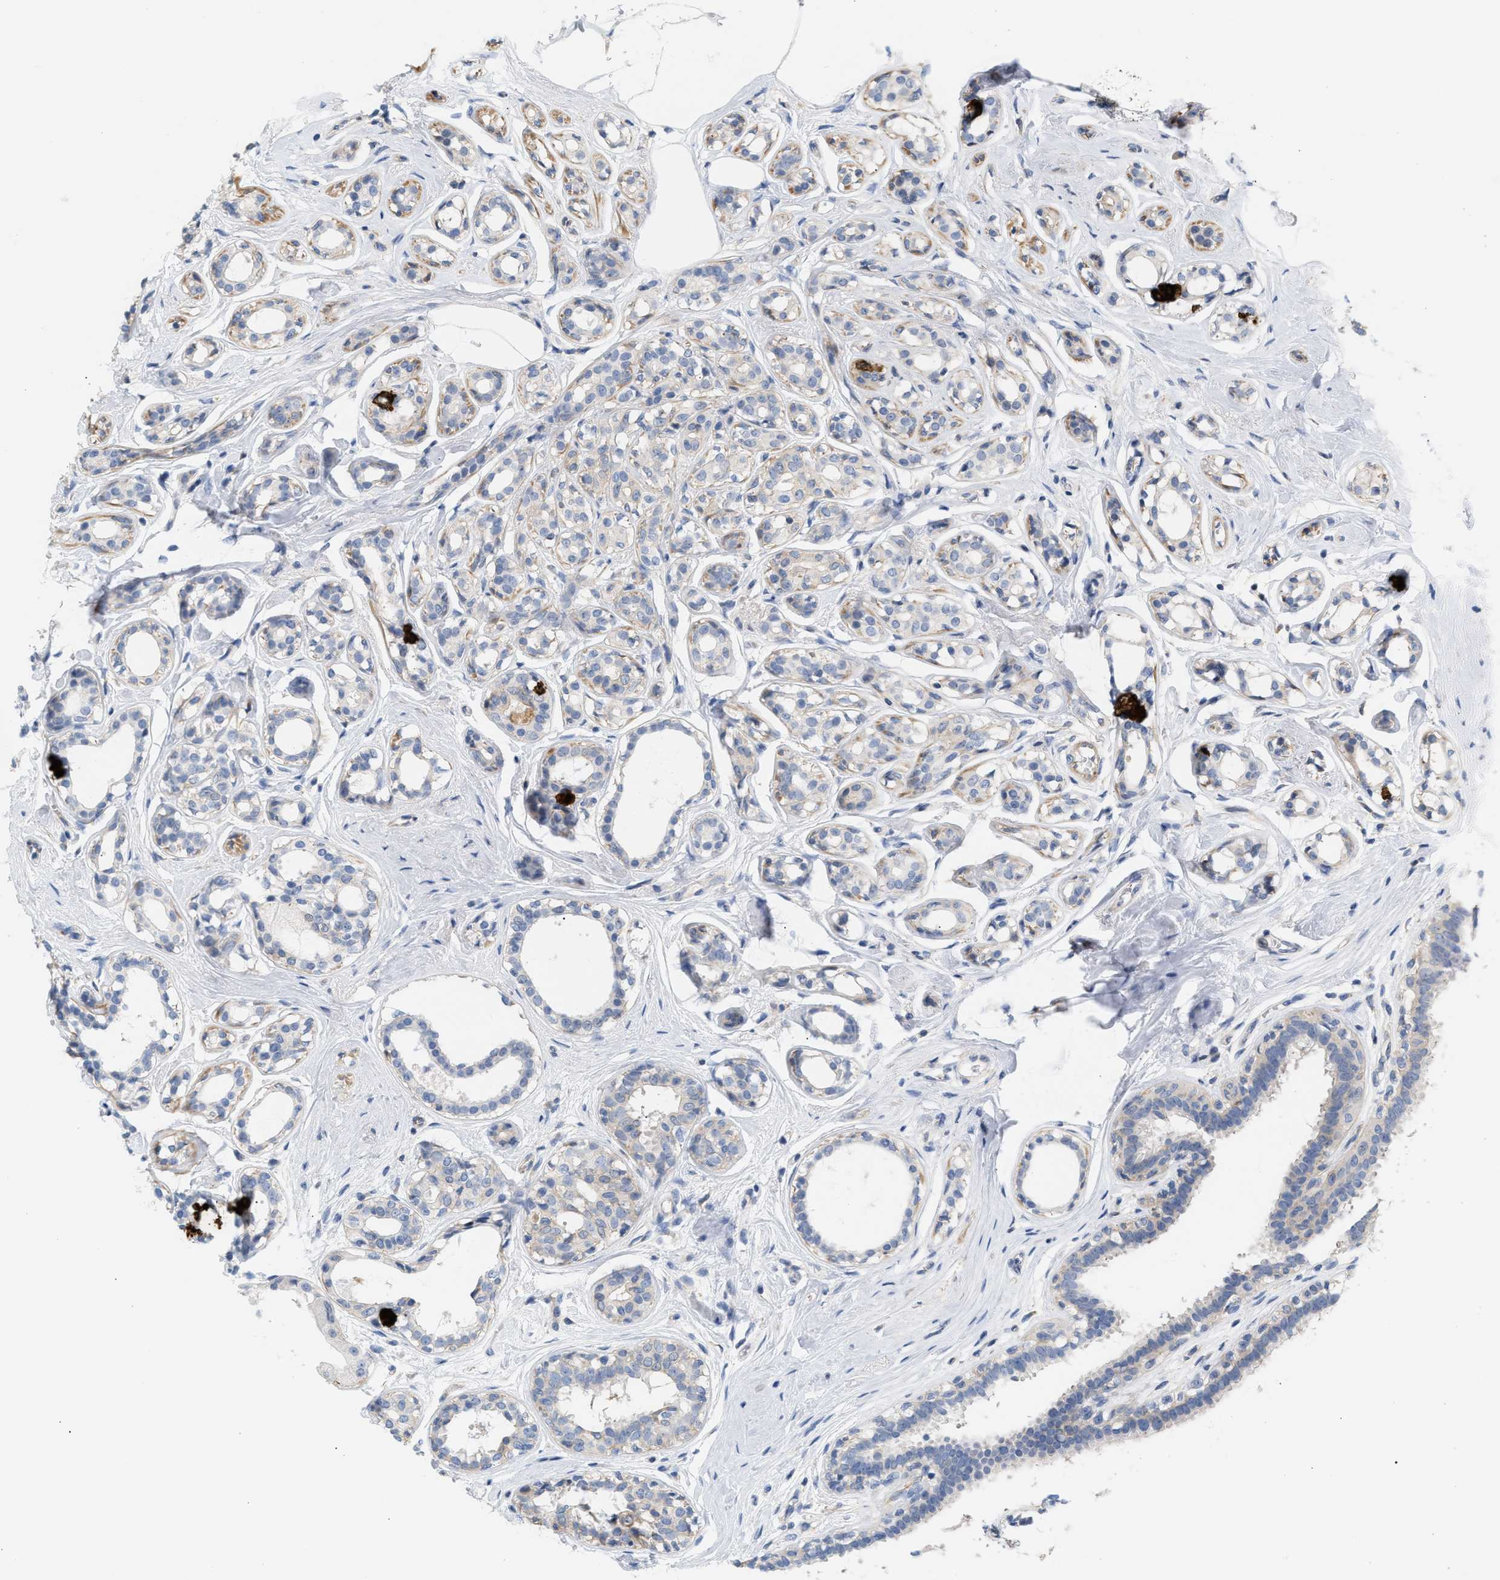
{"staining": {"intensity": "negative", "quantity": "none", "location": "none"}, "tissue": "breast cancer", "cell_type": "Tumor cells", "image_type": "cancer", "snomed": [{"axis": "morphology", "description": "Duct carcinoma"}, {"axis": "topography", "description": "Breast"}], "caption": "IHC image of neoplastic tissue: breast cancer stained with DAB (3,3'-diaminobenzidine) displays no significant protein staining in tumor cells.", "gene": "LRCH1", "patient": {"sex": "female", "age": 55}}